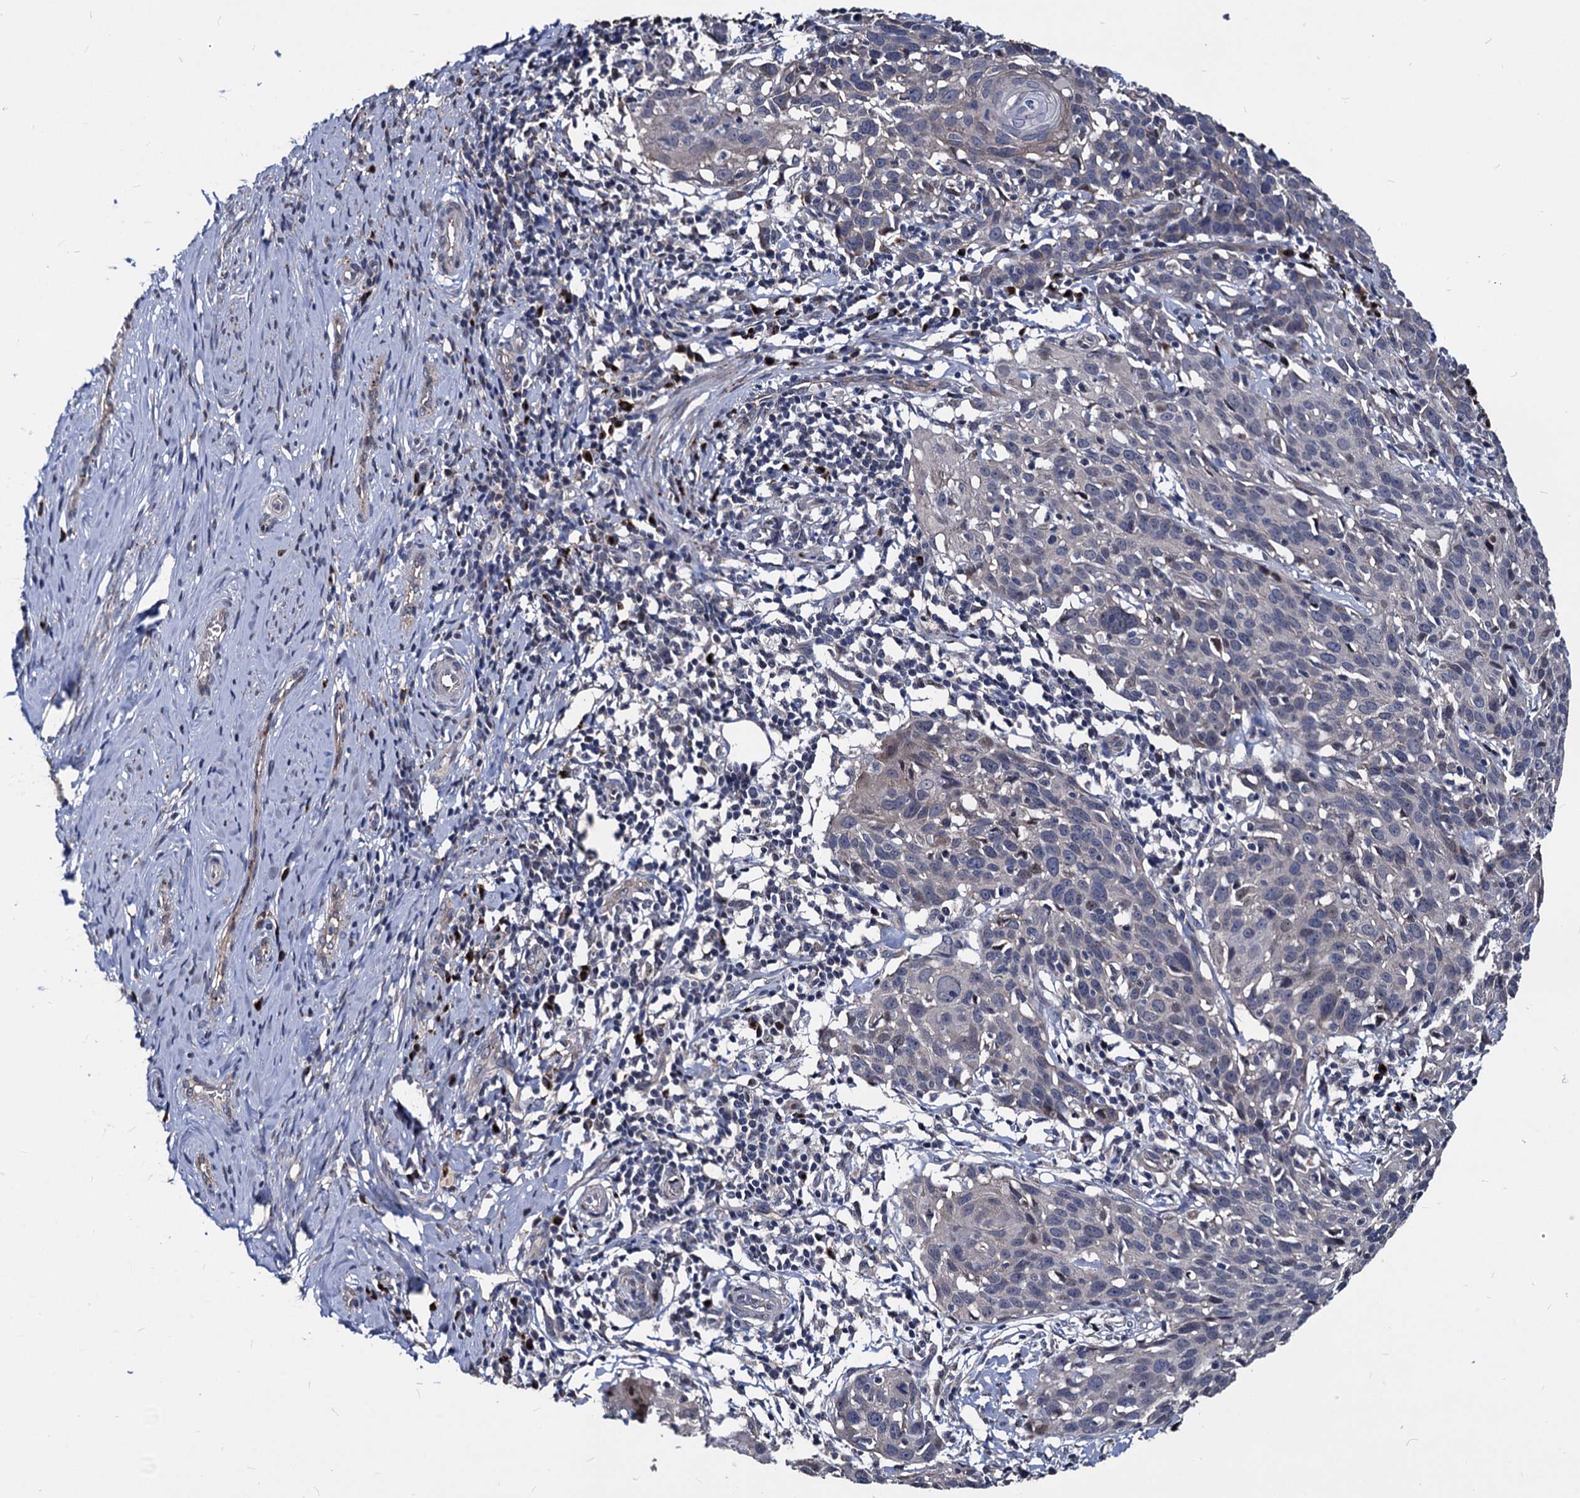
{"staining": {"intensity": "negative", "quantity": "none", "location": "none"}, "tissue": "cervical cancer", "cell_type": "Tumor cells", "image_type": "cancer", "snomed": [{"axis": "morphology", "description": "Squamous cell carcinoma, NOS"}, {"axis": "topography", "description": "Cervix"}], "caption": "Cervical squamous cell carcinoma was stained to show a protein in brown. There is no significant positivity in tumor cells. (Stains: DAB (3,3'-diaminobenzidine) immunohistochemistry with hematoxylin counter stain, Microscopy: brightfield microscopy at high magnification).", "gene": "SMAGP", "patient": {"sex": "female", "age": 50}}